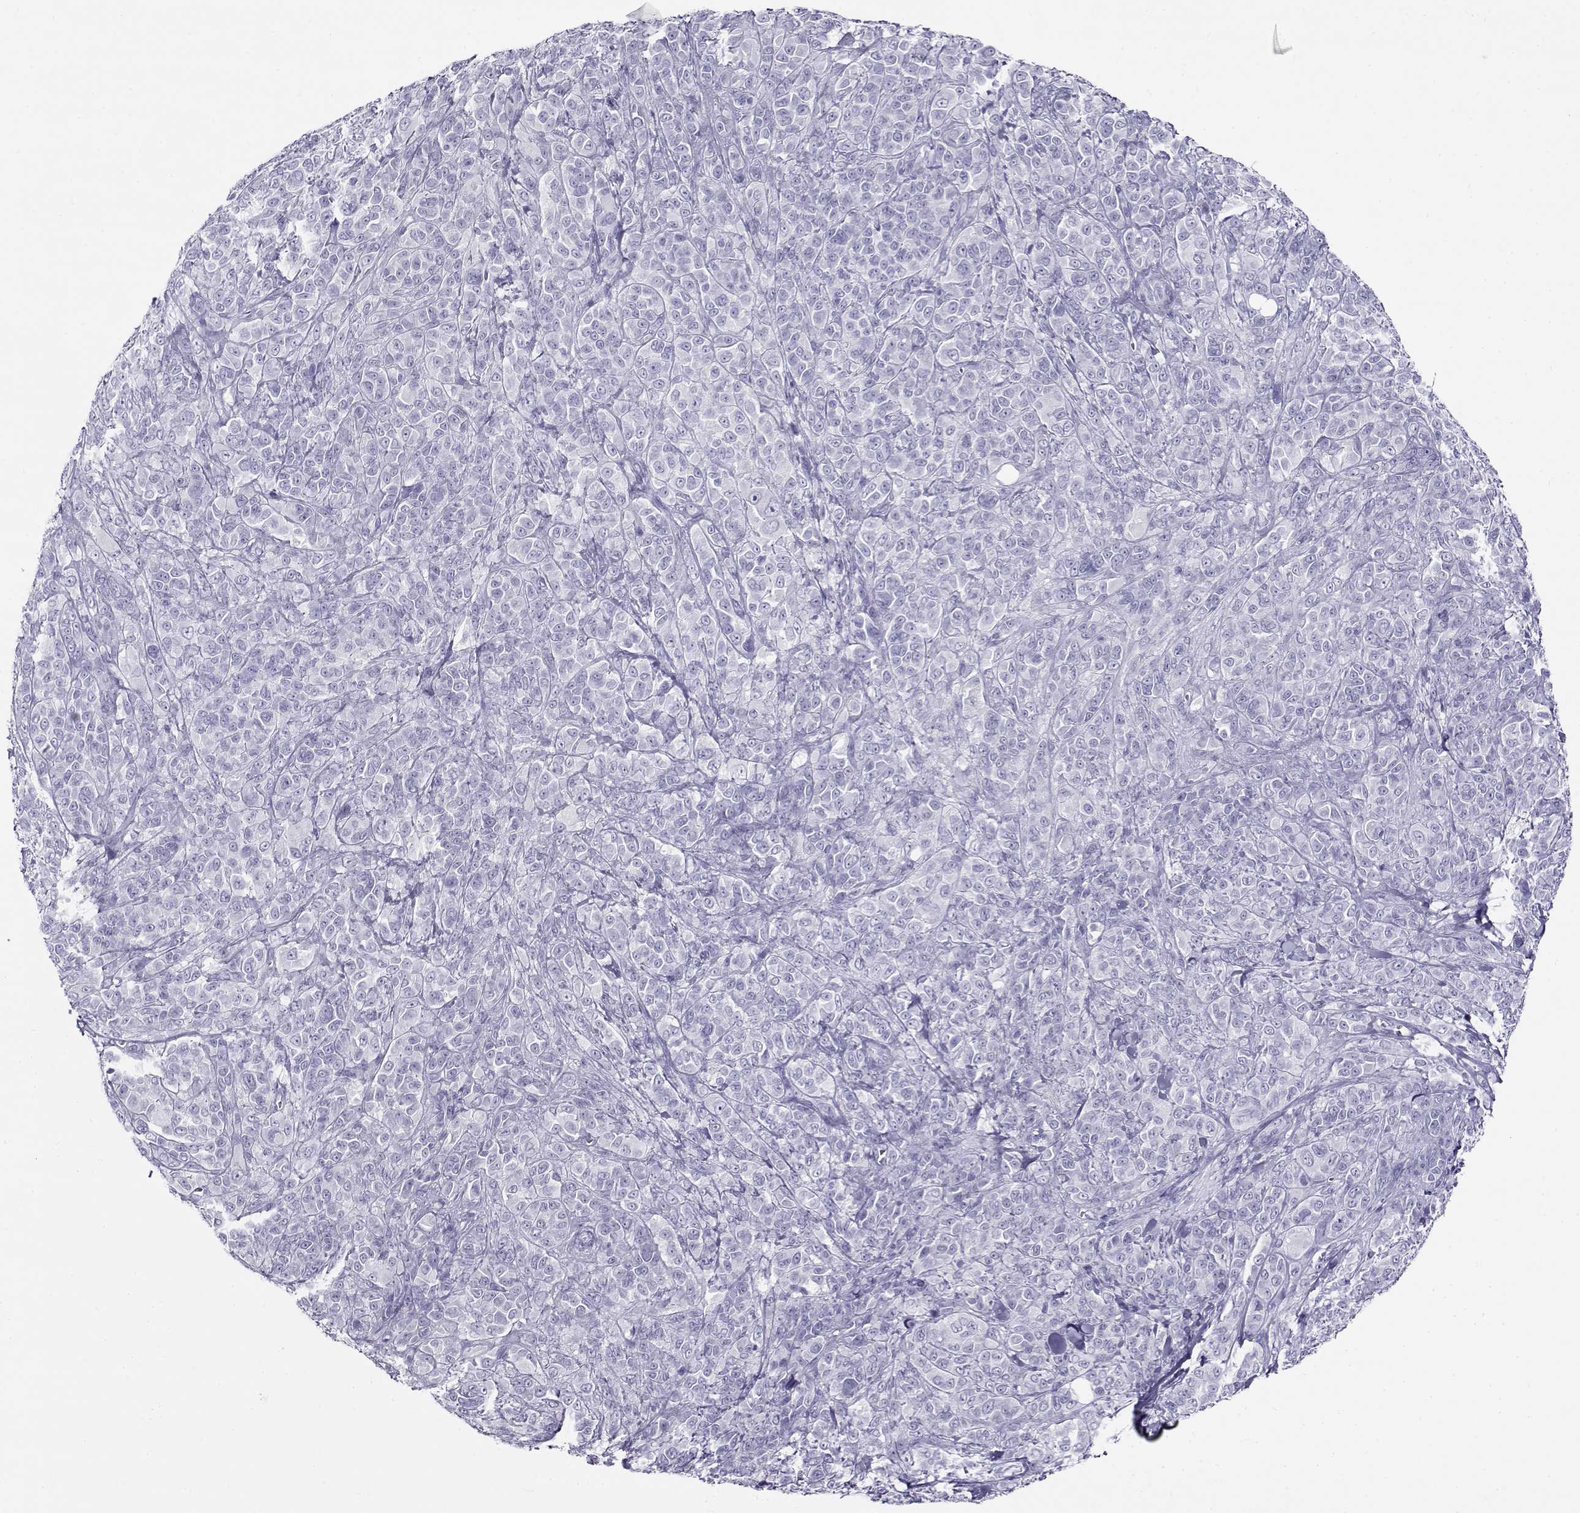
{"staining": {"intensity": "negative", "quantity": "none", "location": "none"}, "tissue": "melanoma", "cell_type": "Tumor cells", "image_type": "cancer", "snomed": [{"axis": "morphology", "description": "Malignant melanoma, NOS"}, {"axis": "topography", "description": "Skin"}], "caption": "Human malignant melanoma stained for a protein using immunohistochemistry (IHC) reveals no staining in tumor cells.", "gene": "RHOXF2", "patient": {"sex": "female", "age": 87}}